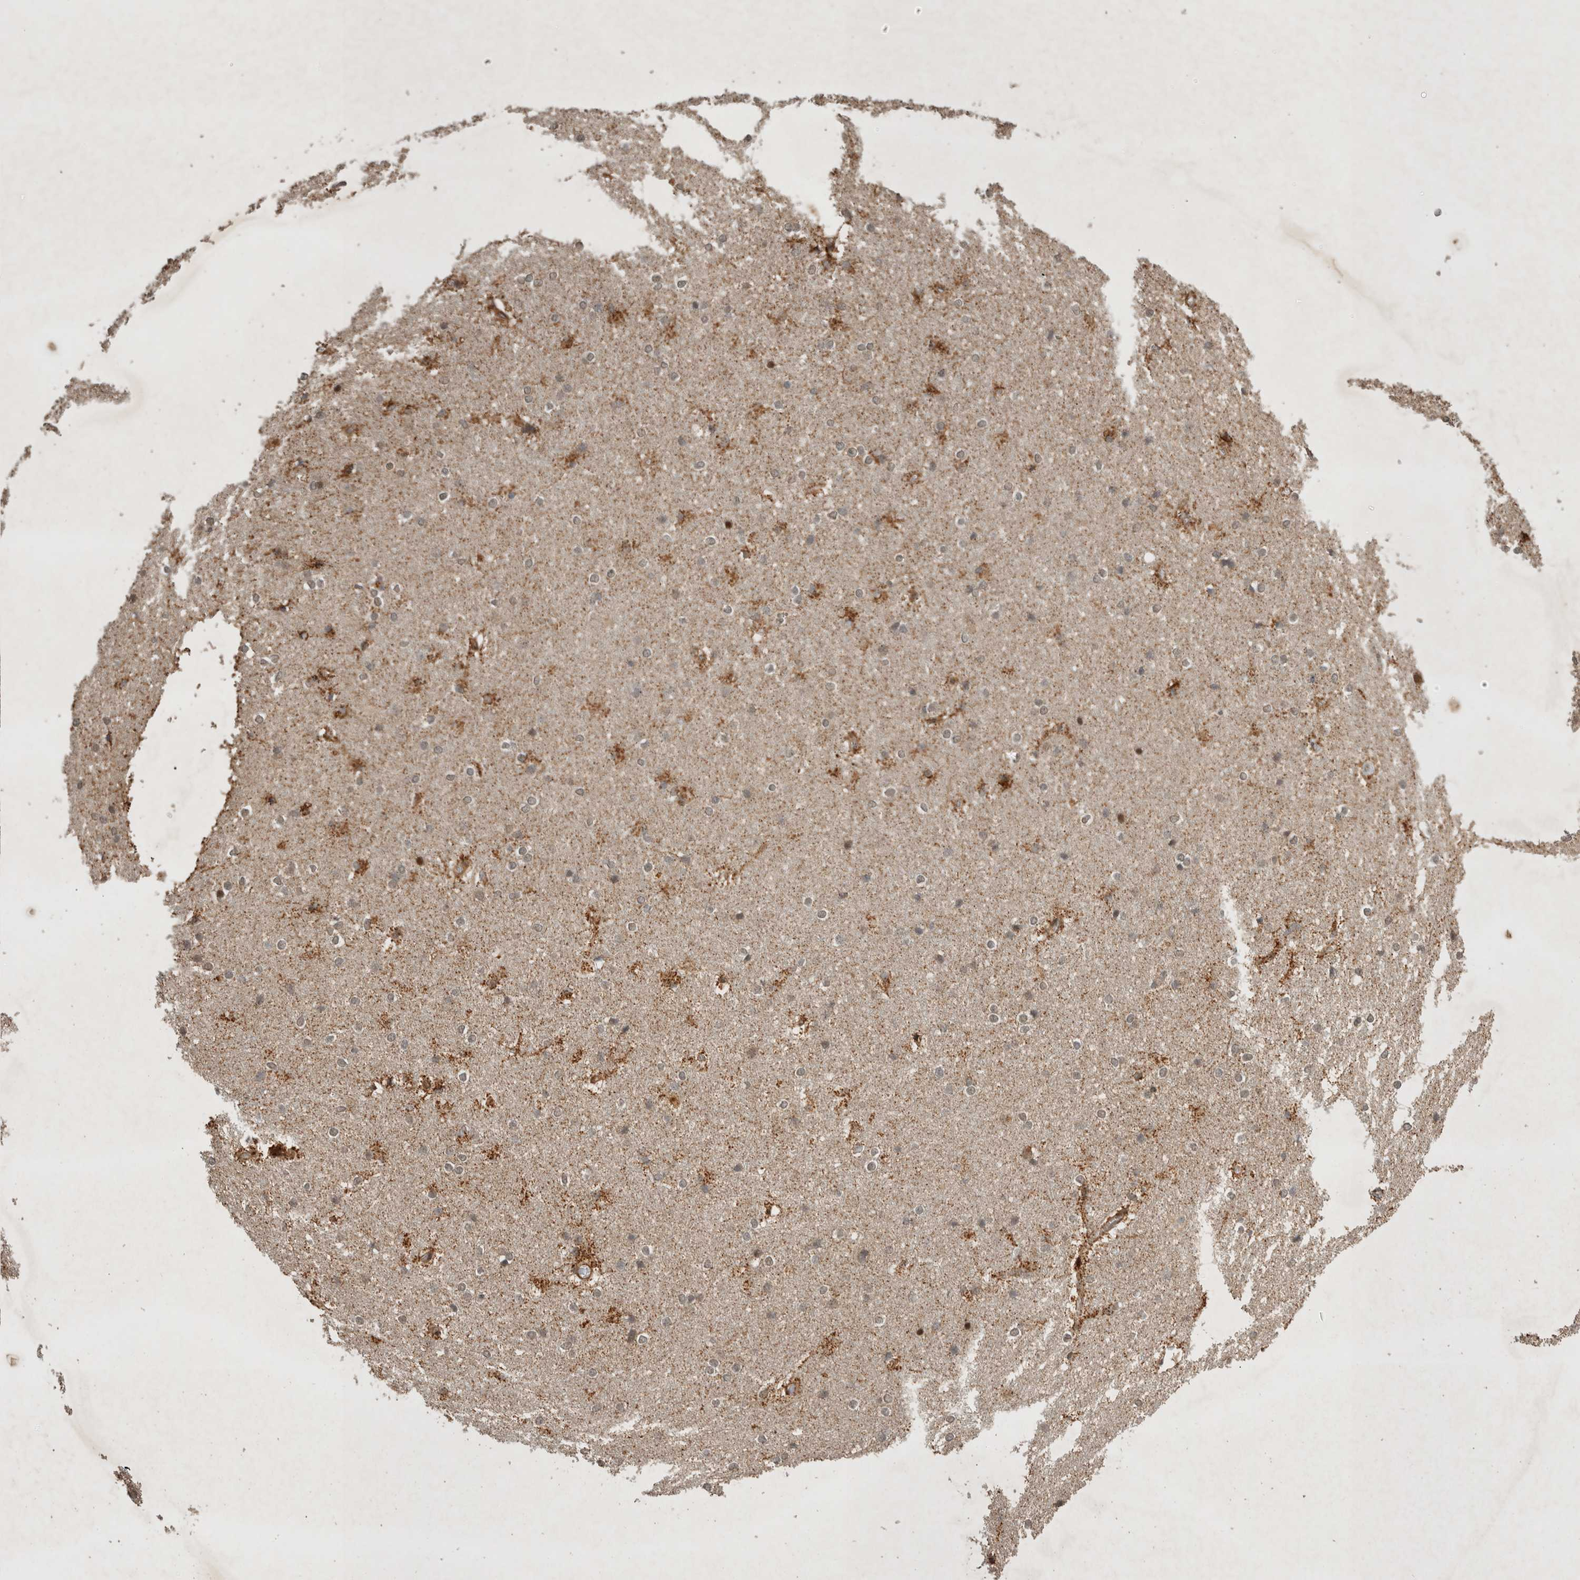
{"staining": {"intensity": "moderate", "quantity": "25%-75%", "location": "cytoplasmic/membranous"}, "tissue": "caudate", "cell_type": "Glial cells", "image_type": "normal", "snomed": [{"axis": "morphology", "description": "Normal tissue, NOS"}, {"axis": "topography", "description": "Lateral ventricle wall"}], "caption": "Normal caudate exhibits moderate cytoplasmic/membranous staining in approximately 25%-75% of glial cells The protein of interest is stained brown, and the nuclei are stained in blue (DAB IHC with brightfield microscopy, high magnification)..", "gene": "SERAC1", "patient": {"sex": "female", "age": 19}}